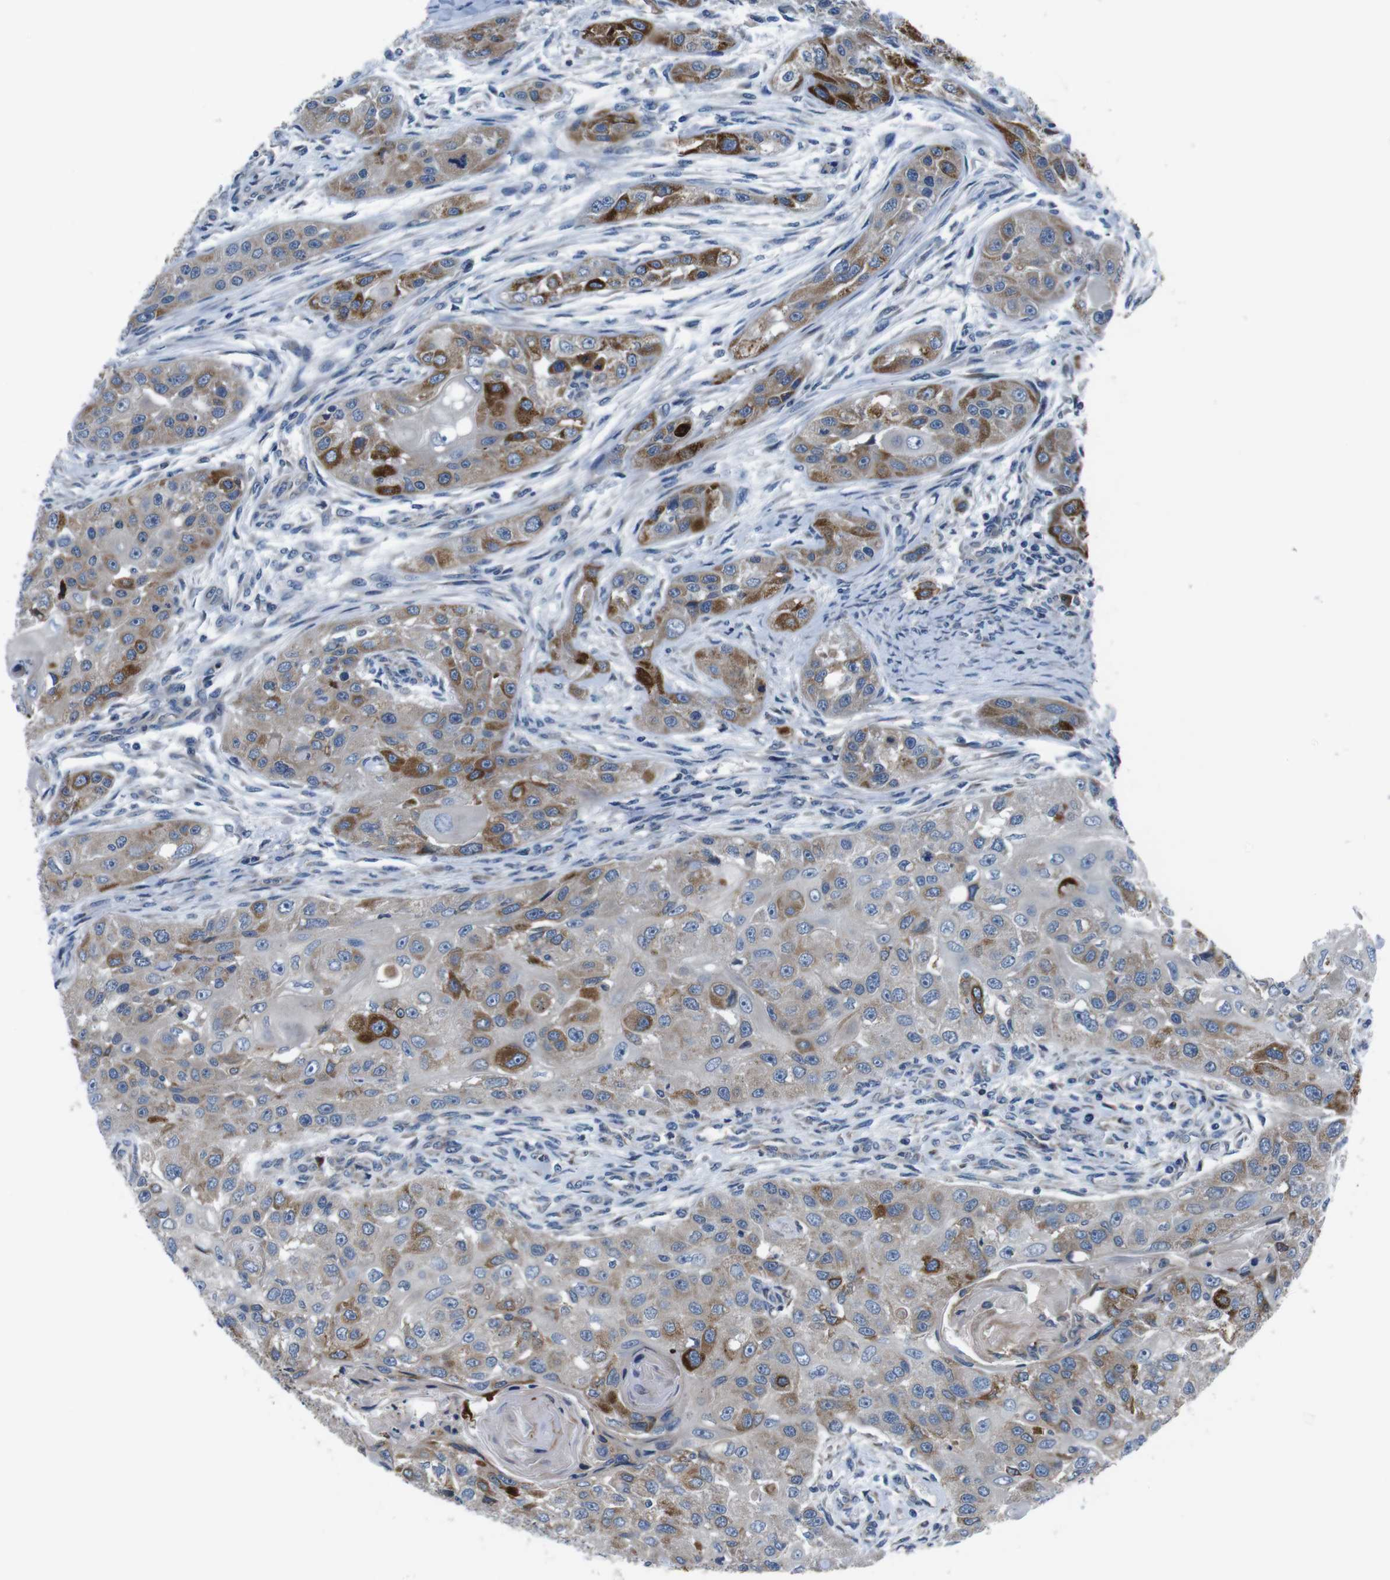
{"staining": {"intensity": "moderate", "quantity": "25%-75%", "location": "cytoplasmic/membranous"}, "tissue": "head and neck cancer", "cell_type": "Tumor cells", "image_type": "cancer", "snomed": [{"axis": "morphology", "description": "Normal tissue, NOS"}, {"axis": "morphology", "description": "Squamous cell carcinoma, NOS"}, {"axis": "topography", "description": "Skeletal muscle"}, {"axis": "topography", "description": "Head-Neck"}], "caption": "DAB immunohistochemical staining of squamous cell carcinoma (head and neck) shows moderate cytoplasmic/membranous protein staining in approximately 25%-75% of tumor cells.", "gene": "JAK1", "patient": {"sex": "male", "age": 51}}